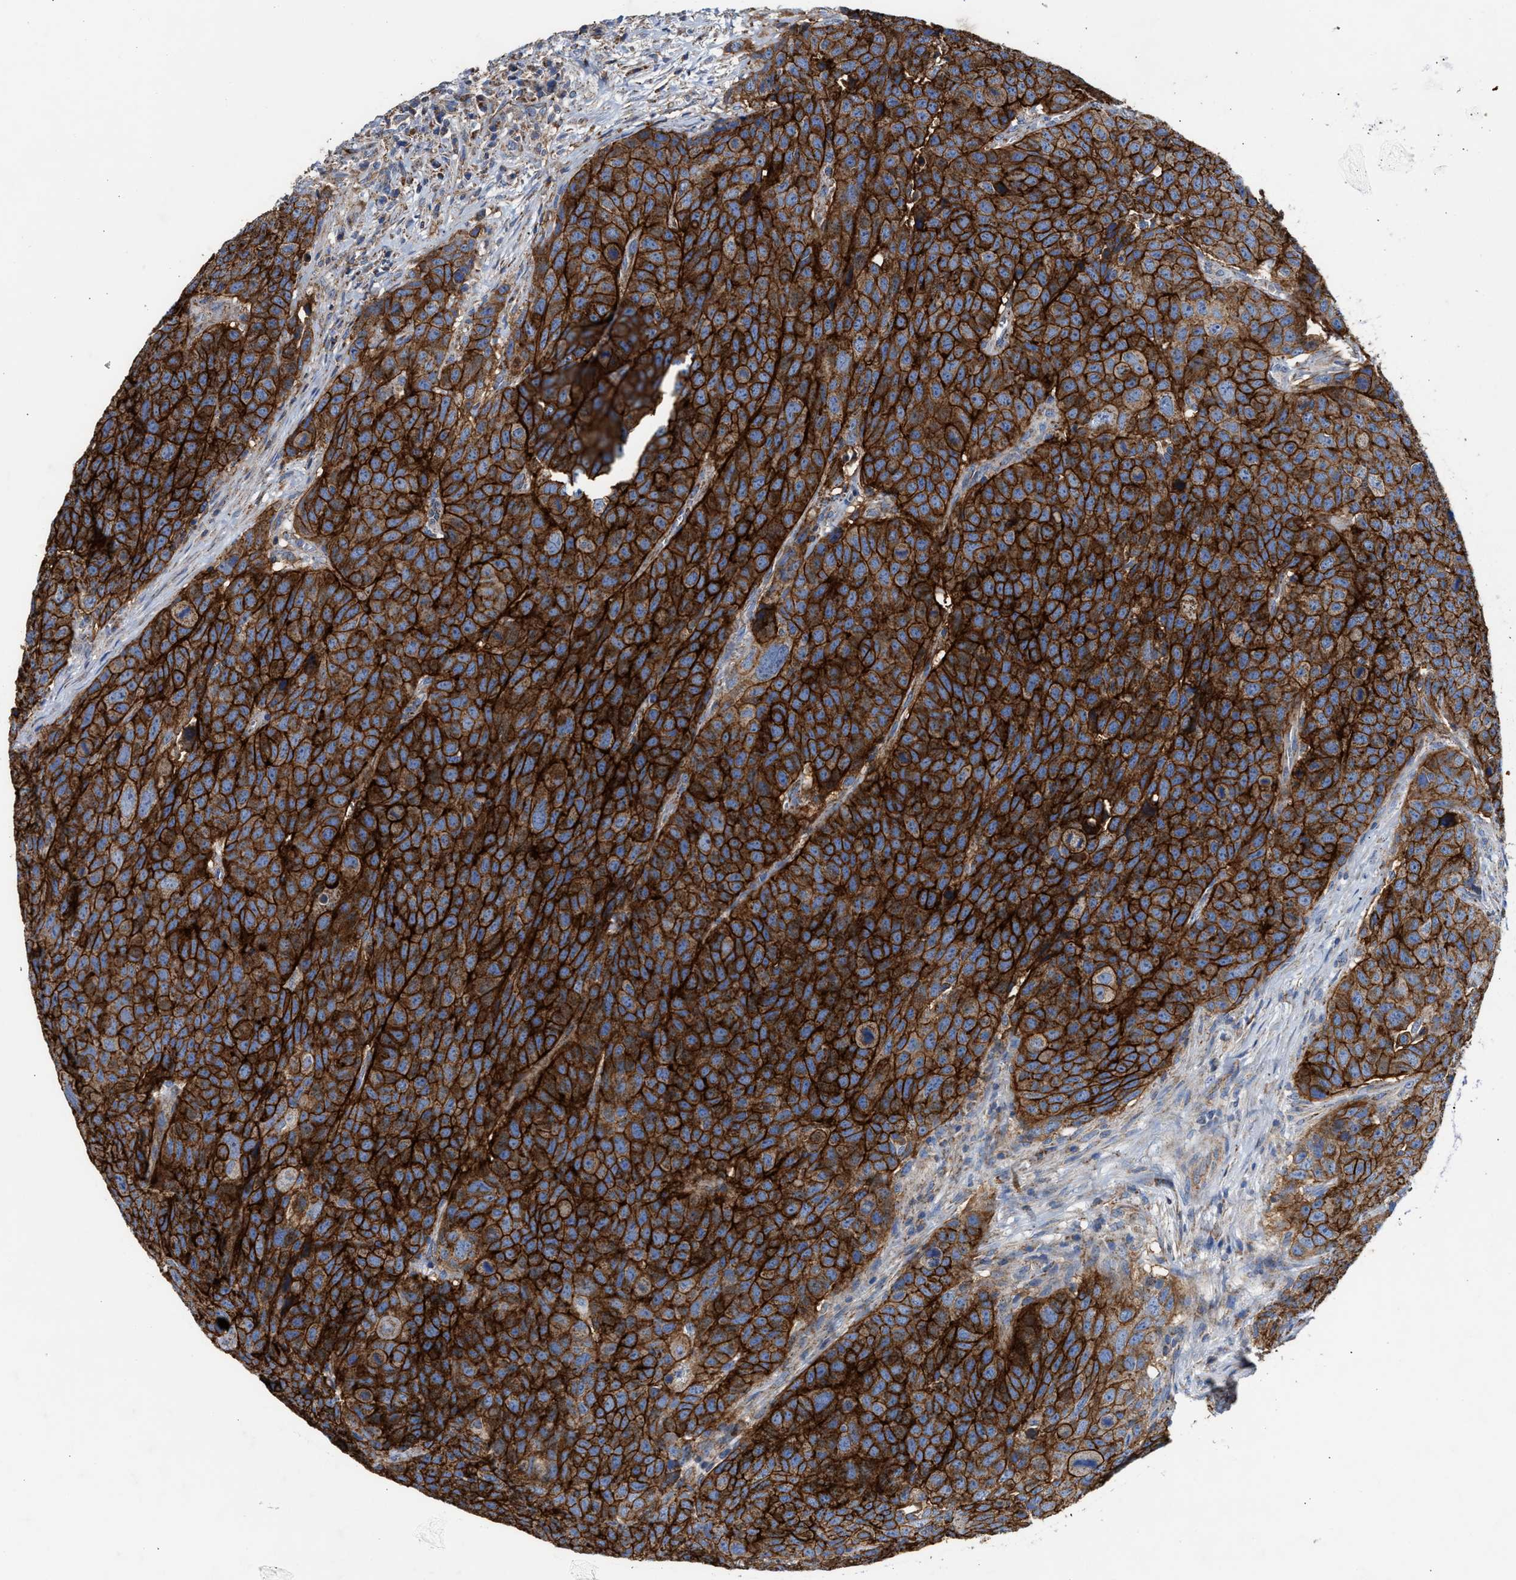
{"staining": {"intensity": "strong", "quantity": ">75%", "location": "cytoplasmic/membranous"}, "tissue": "head and neck cancer", "cell_type": "Tumor cells", "image_type": "cancer", "snomed": [{"axis": "morphology", "description": "Squamous cell carcinoma, NOS"}, {"axis": "topography", "description": "Head-Neck"}], "caption": "Immunohistochemistry (DAB (3,3'-diaminobenzidine)) staining of human squamous cell carcinoma (head and neck) reveals strong cytoplasmic/membranous protein staining in approximately >75% of tumor cells.", "gene": "MECR", "patient": {"sex": "male", "age": 66}}